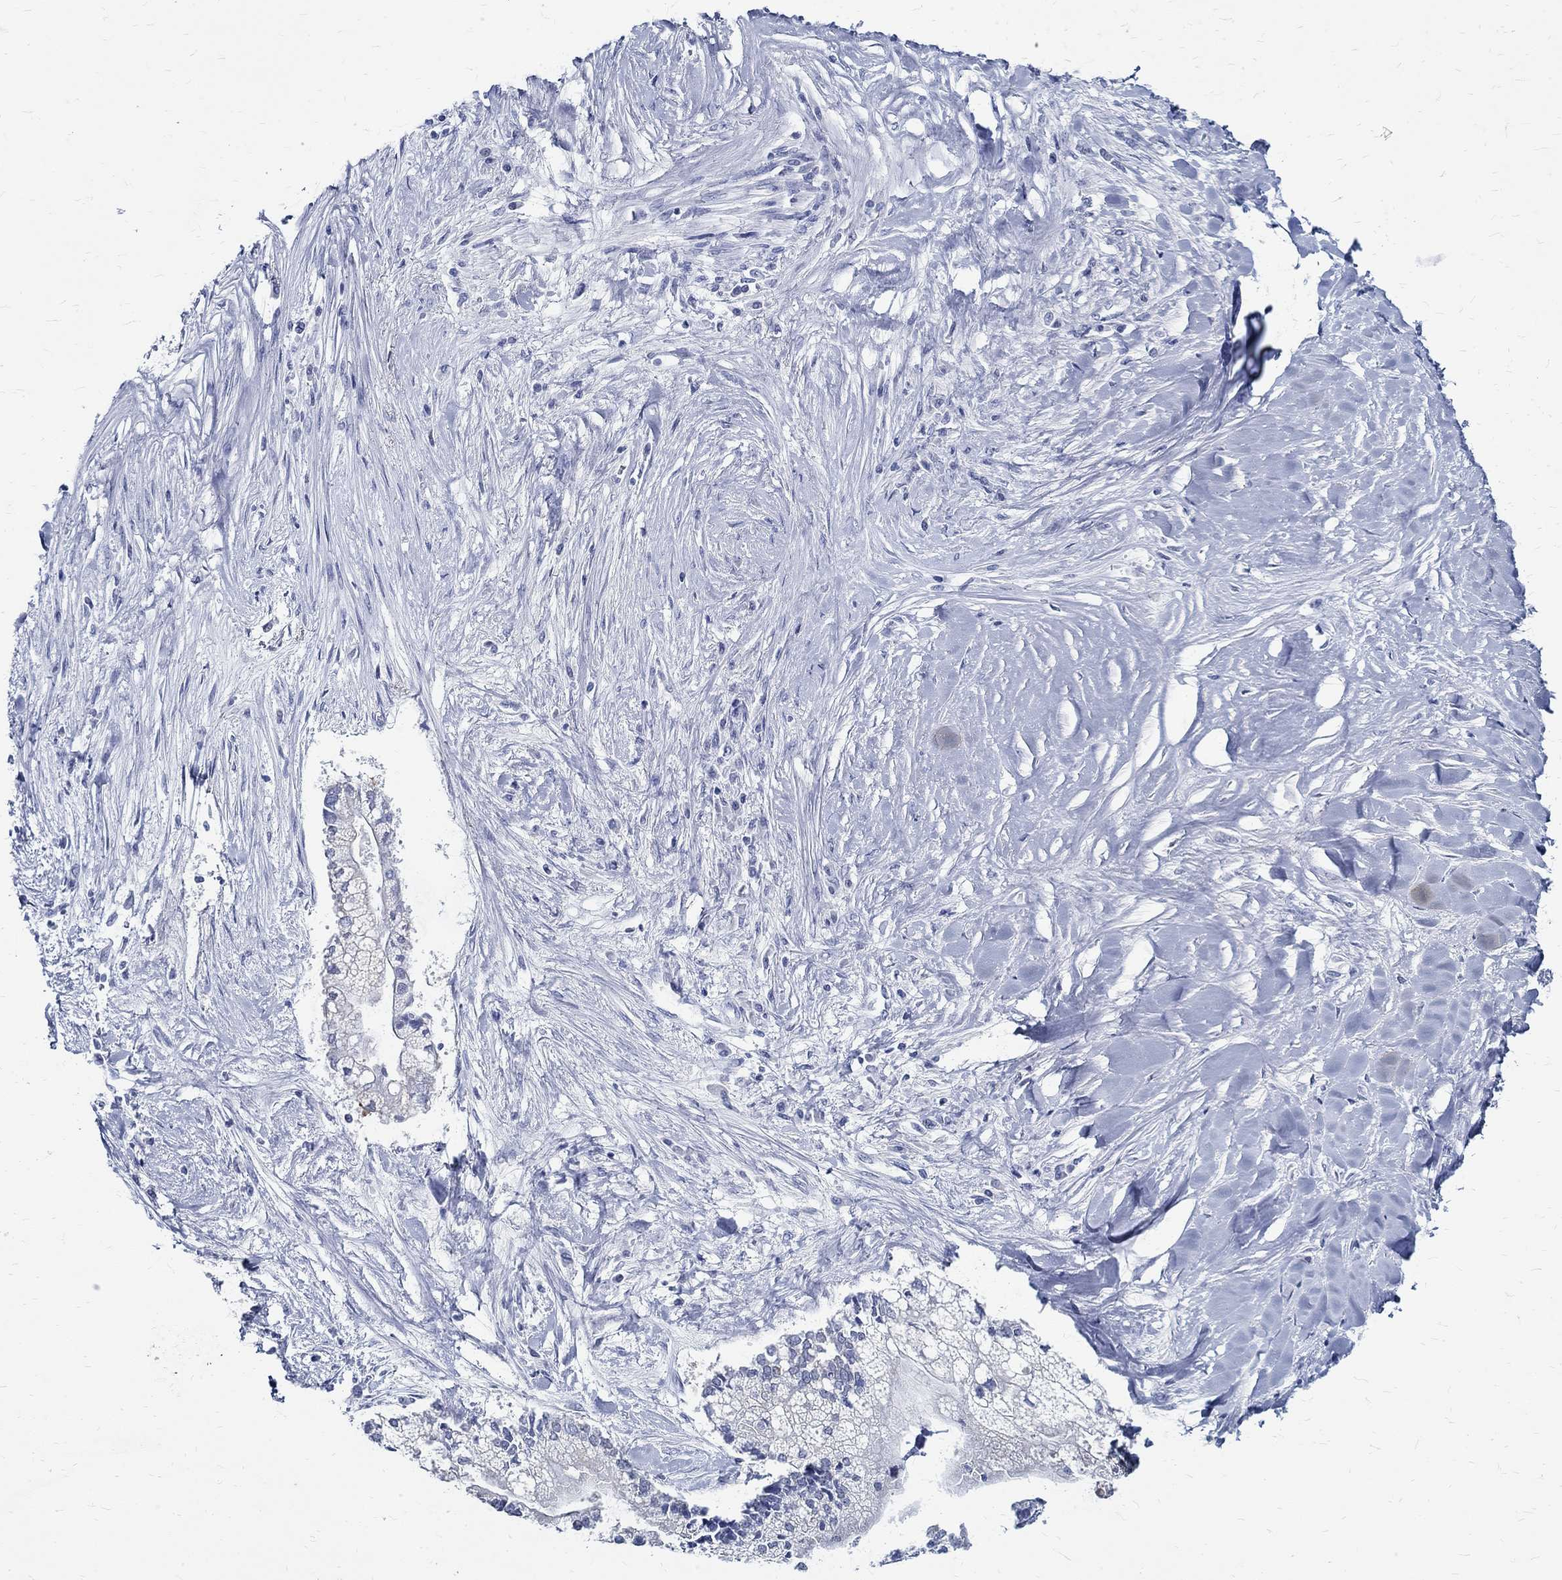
{"staining": {"intensity": "negative", "quantity": "none", "location": "none"}, "tissue": "liver cancer", "cell_type": "Tumor cells", "image_type": "cancer", "snomed": [{"axis": "morphology", "description": "Cholangiocarcinoma"}, {"axis": "topography", "description": "Liver"}], "caption": "Tumor cells are negative for brown protein staining in liver cancer (cholangiocarcinoma).", "gene": "BSPRY", "patient": {"sex": "male", "age": 50}}